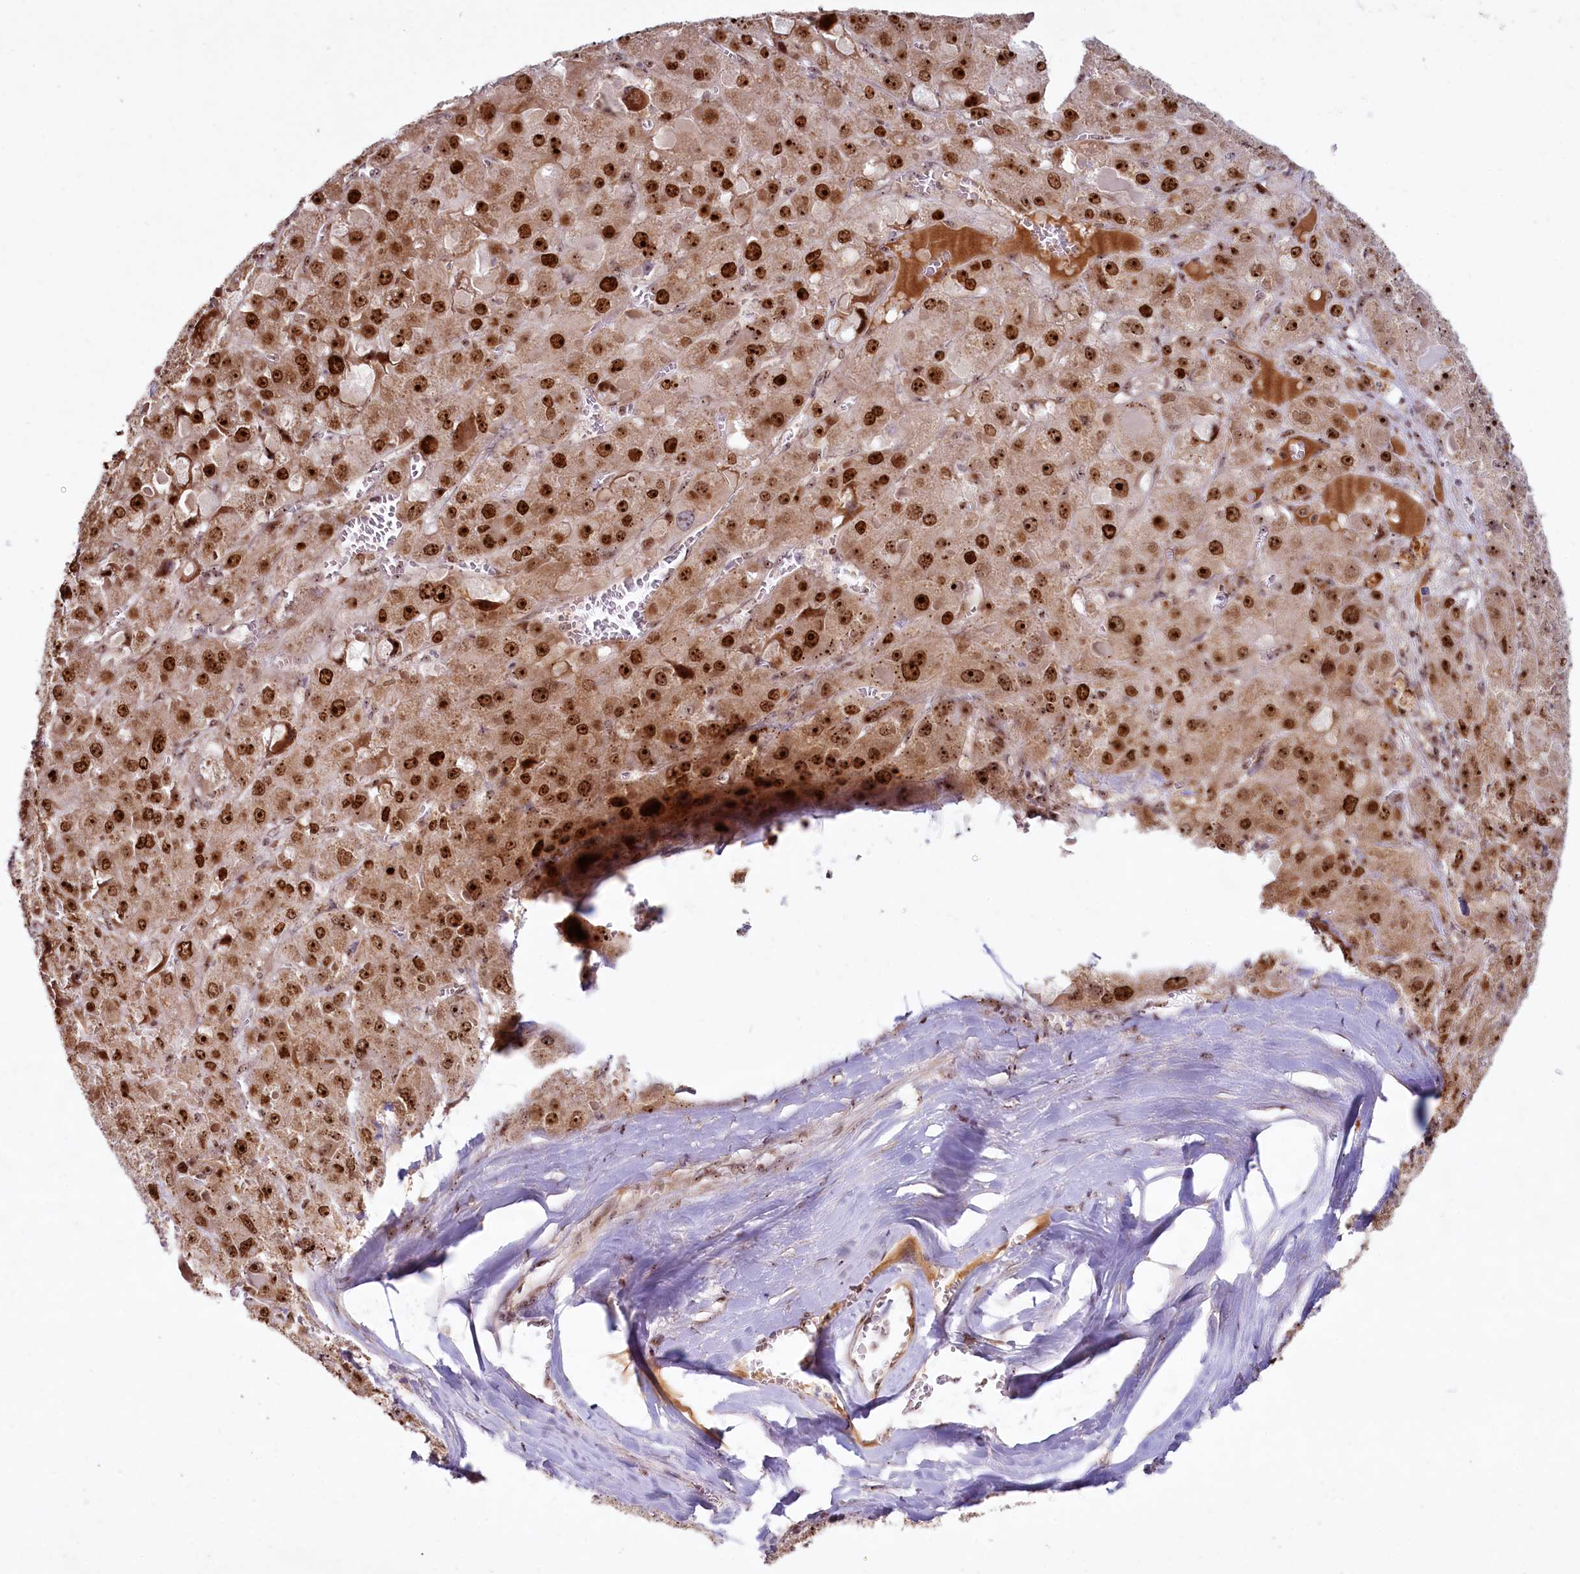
{"staining": {"intensity": "strong", "quantity": ">75%", "location": "nuclear"}, "tissue": "liver cancer", "cell_type": "Tumor cells", "image_type": "cancer", "snomed": [{"axis": "morphology", "description": "Carcinoma, Hepatocellular, NOS"}, {"axis": "topography", "description": "Liver"}], "caption": "Brown immunohistochemical staining in human liver hepatocellular carcinoma shows strong nuclear staining in about >75% of tumor cells.", "gene": "TCOF1", "patient": {"sex": "female", "age": 73}}